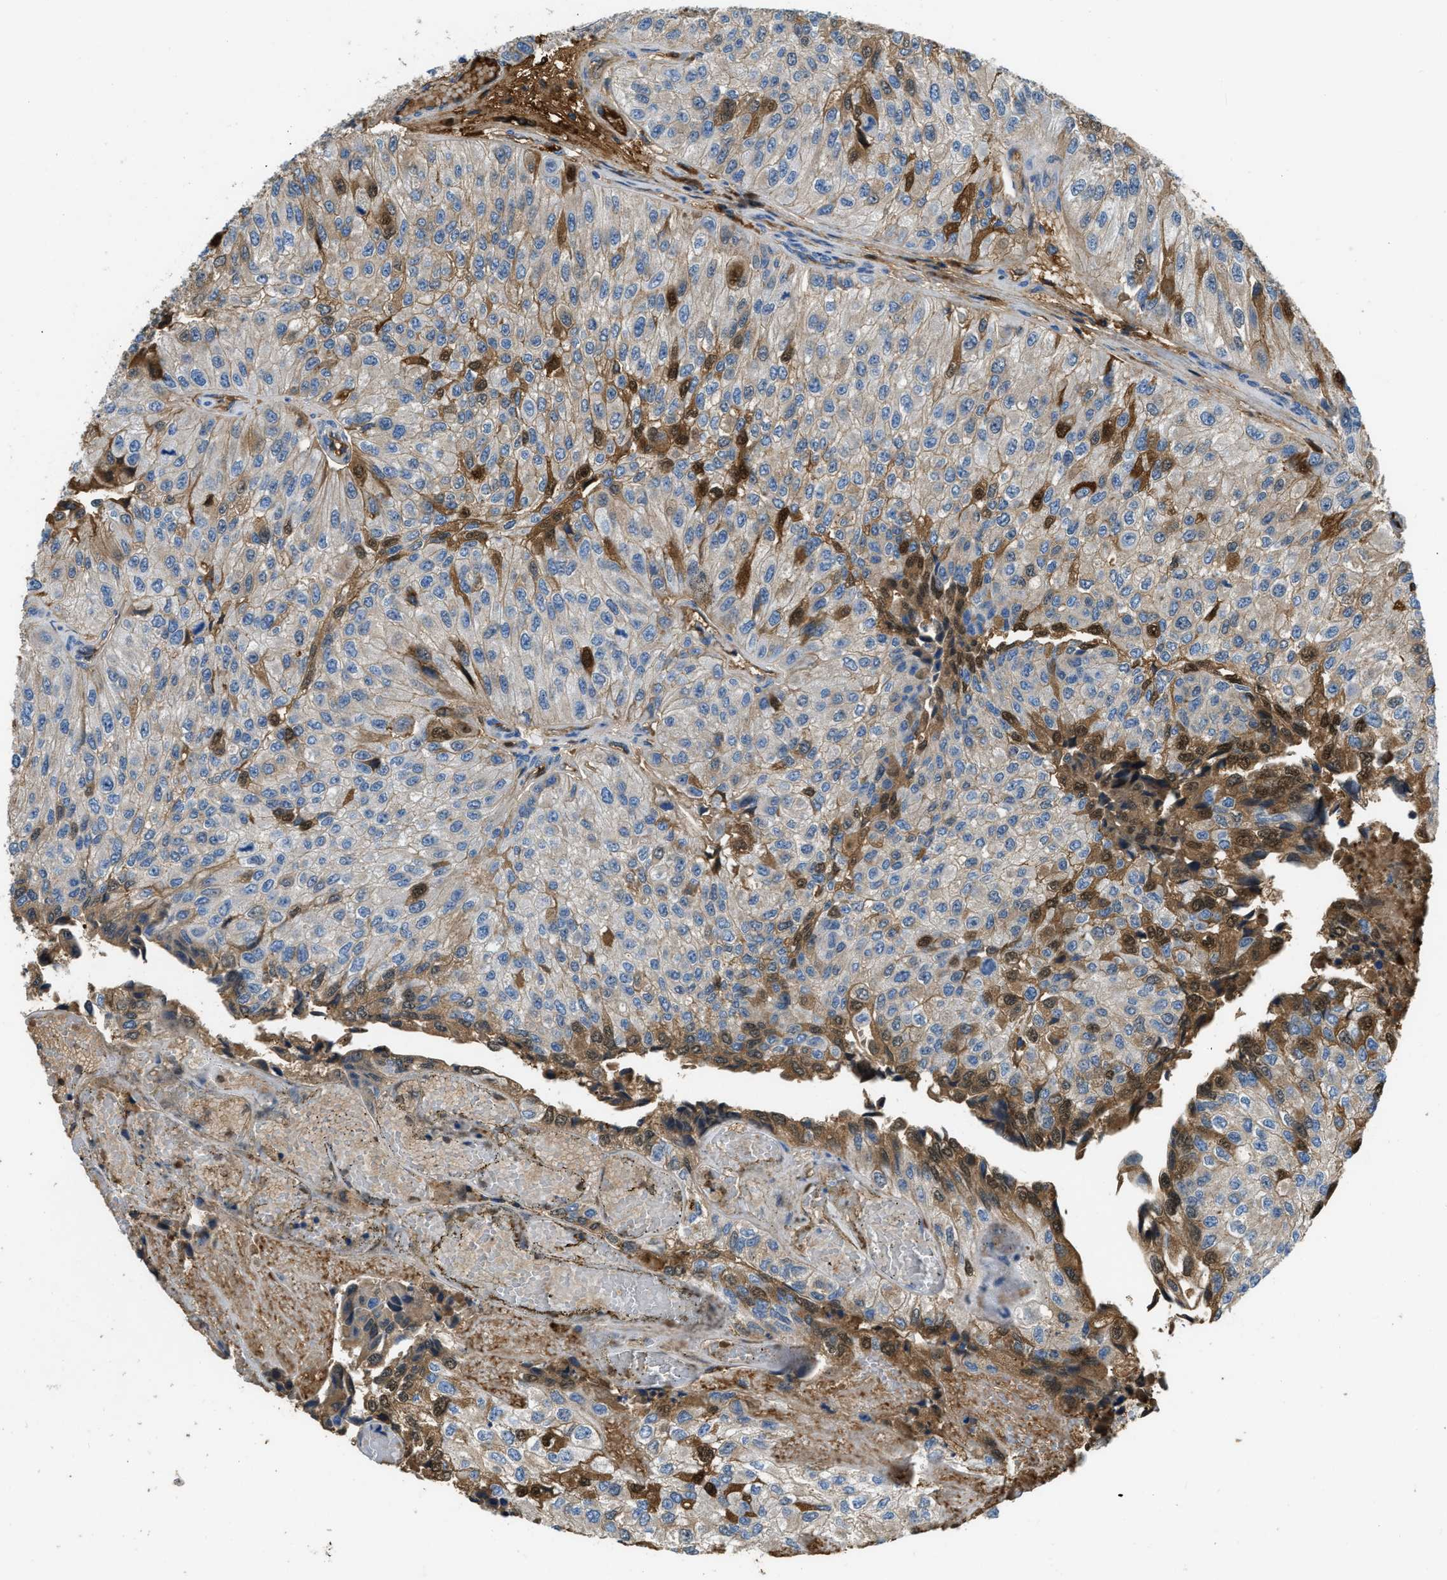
{"staining": {"intensity": "moderate", "quantity": "<25%", "location": "cytoplasmic/membranous"}, "tissue": "urothelial cancer", "cell_type": "Tumor cells", "image_type": "cancer", "snomed": [{"axis": "morphology", "description": "Urothelial carcinoma, High grade"}, {"axis": "topography", "description": "Kidney"}, {"axis": "topography", "description": "Urinary bladder"}], "caption": "Urothelial carcinoma (high-grade) tissue exhibits moderate cytoplasmic/membranous staining in approximately <25% of tumor cells", "gene": "STC1", "patient": {"sex": "male", "age": 77}}